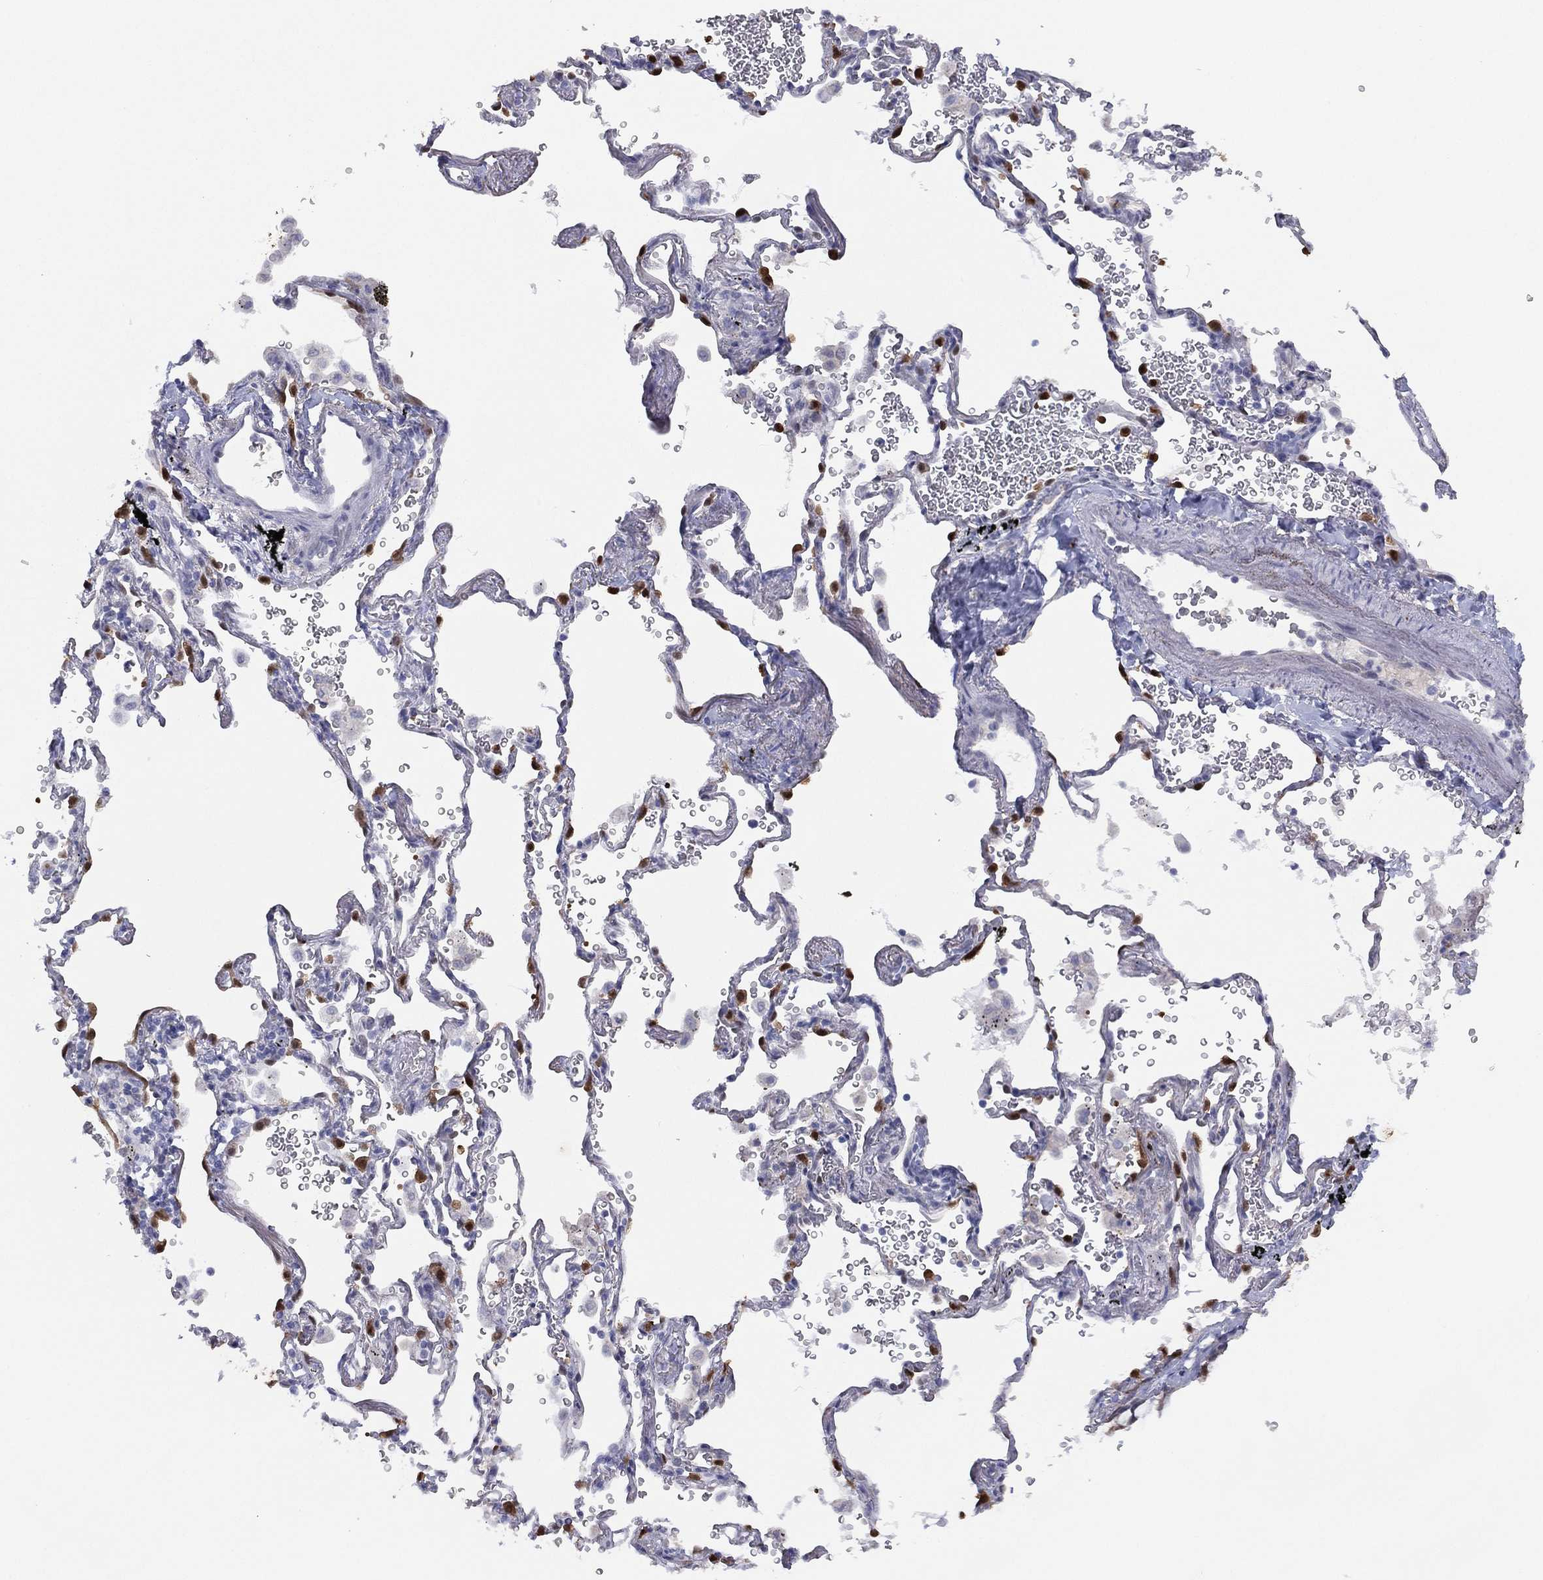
{"staining": {"intensity": "negative", "quantity": "none", "location": "none"}, "tissue": "soft tissue", "cell_type": "Fibroblasts", "image_type": "normal", "snomed": [{"axis": "morphology", "description": "Normal tissue, NOS"}, {"axis": "morphology", "description": "Adenocarcinoma, NOS"}, {"axis": "topography", "description": "Cartilage tissue"}, {"axis": "topography", "description": "Lung"}], "caption": "Fibroblasts are negative for protein expression in normal human soft tissue. (DAB (3,3'-diaminobenzidine) immunohistochemistry (IHC), high magnification).", "gene": "DDAH1", "patient": {"sex": "male", "age": 59}}